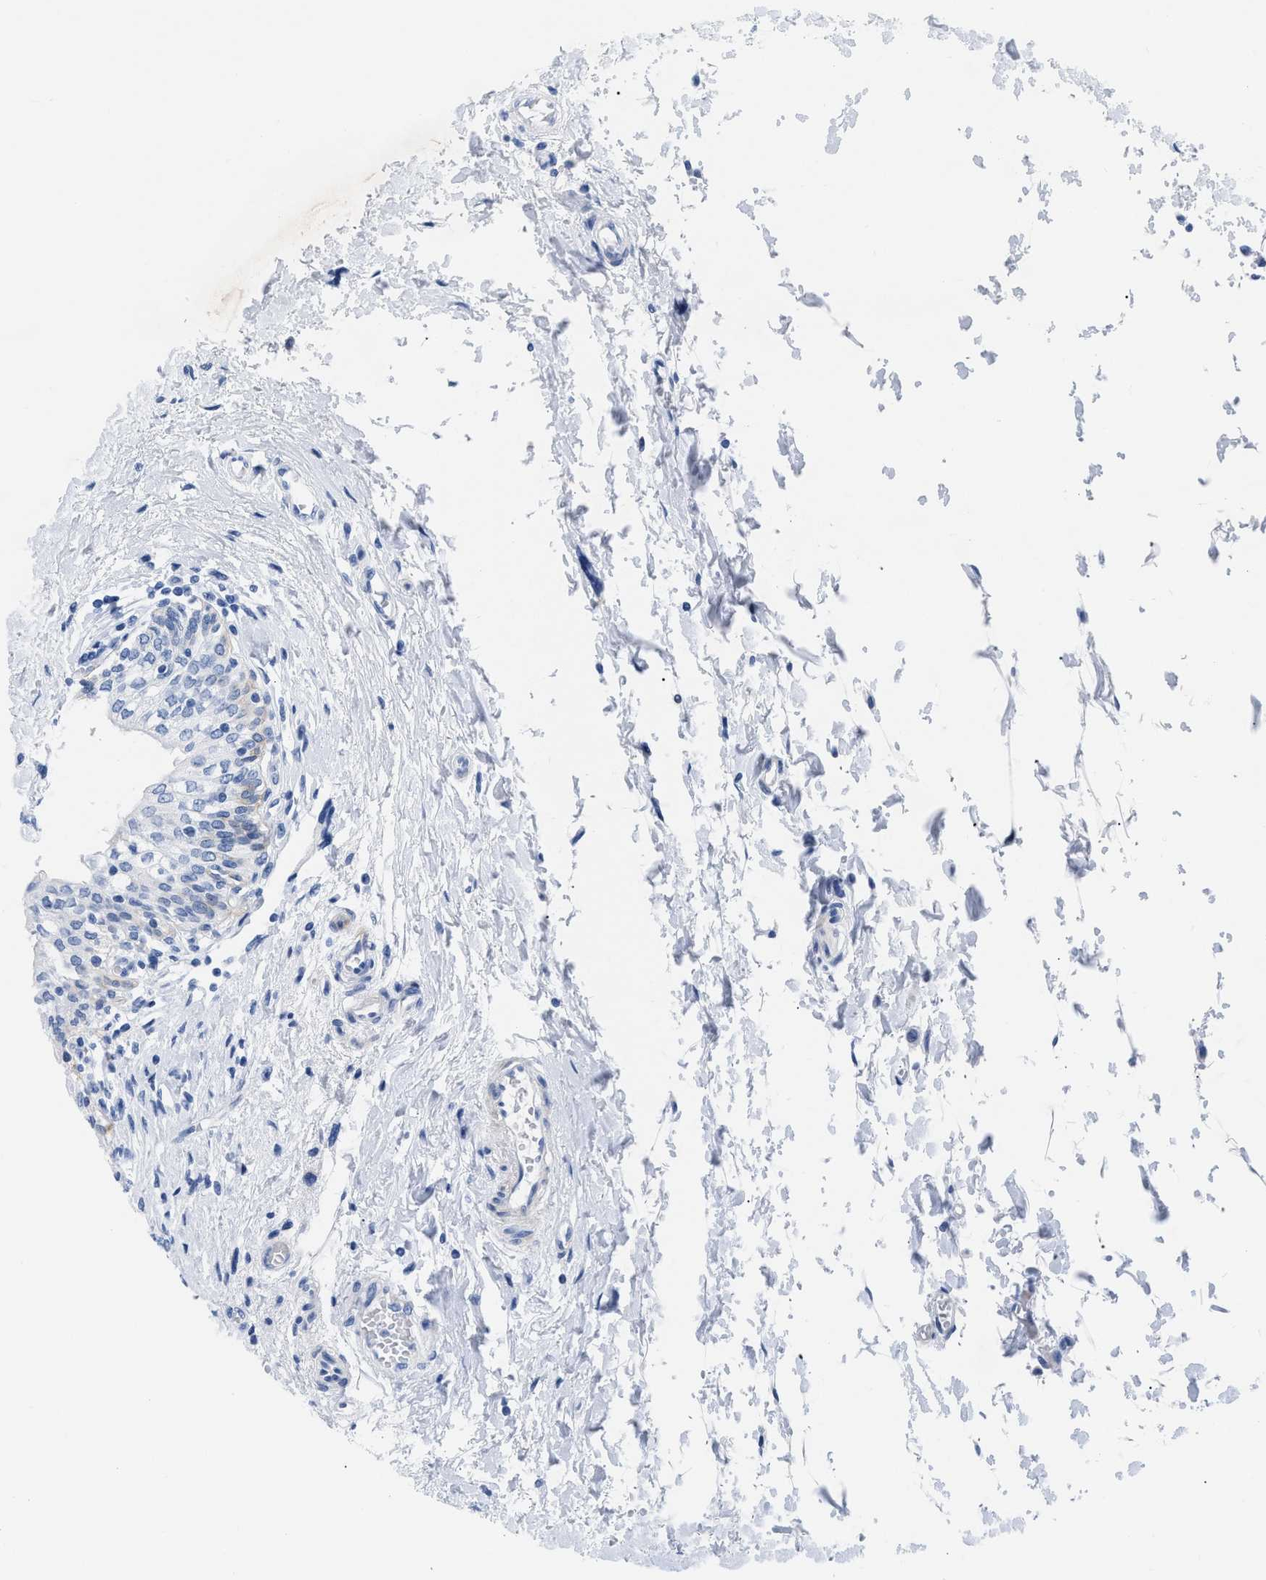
{"staining": {"intensity": "moderate", "quantity": "<25%", "location": "cytoplasmic/membranous"}, "tissue": "urinary bladder", "cell_type": "Urothelial cells", "image_type": "normal", "snomed": [{"axis": "morphology", "description": "Normal tissue, NOS"}, {"axis": "topography", "description": "Urinary bladder"}], "caption": "Immunohistochemical staining of unremarkable human urinary bladder shows <25% levels of moderate cytoplasmic/membranous protein positivity in approximately <25% of urothelial cells.", "gene": "DUSP26", "patient": {"sex": "male", "age": 55}}